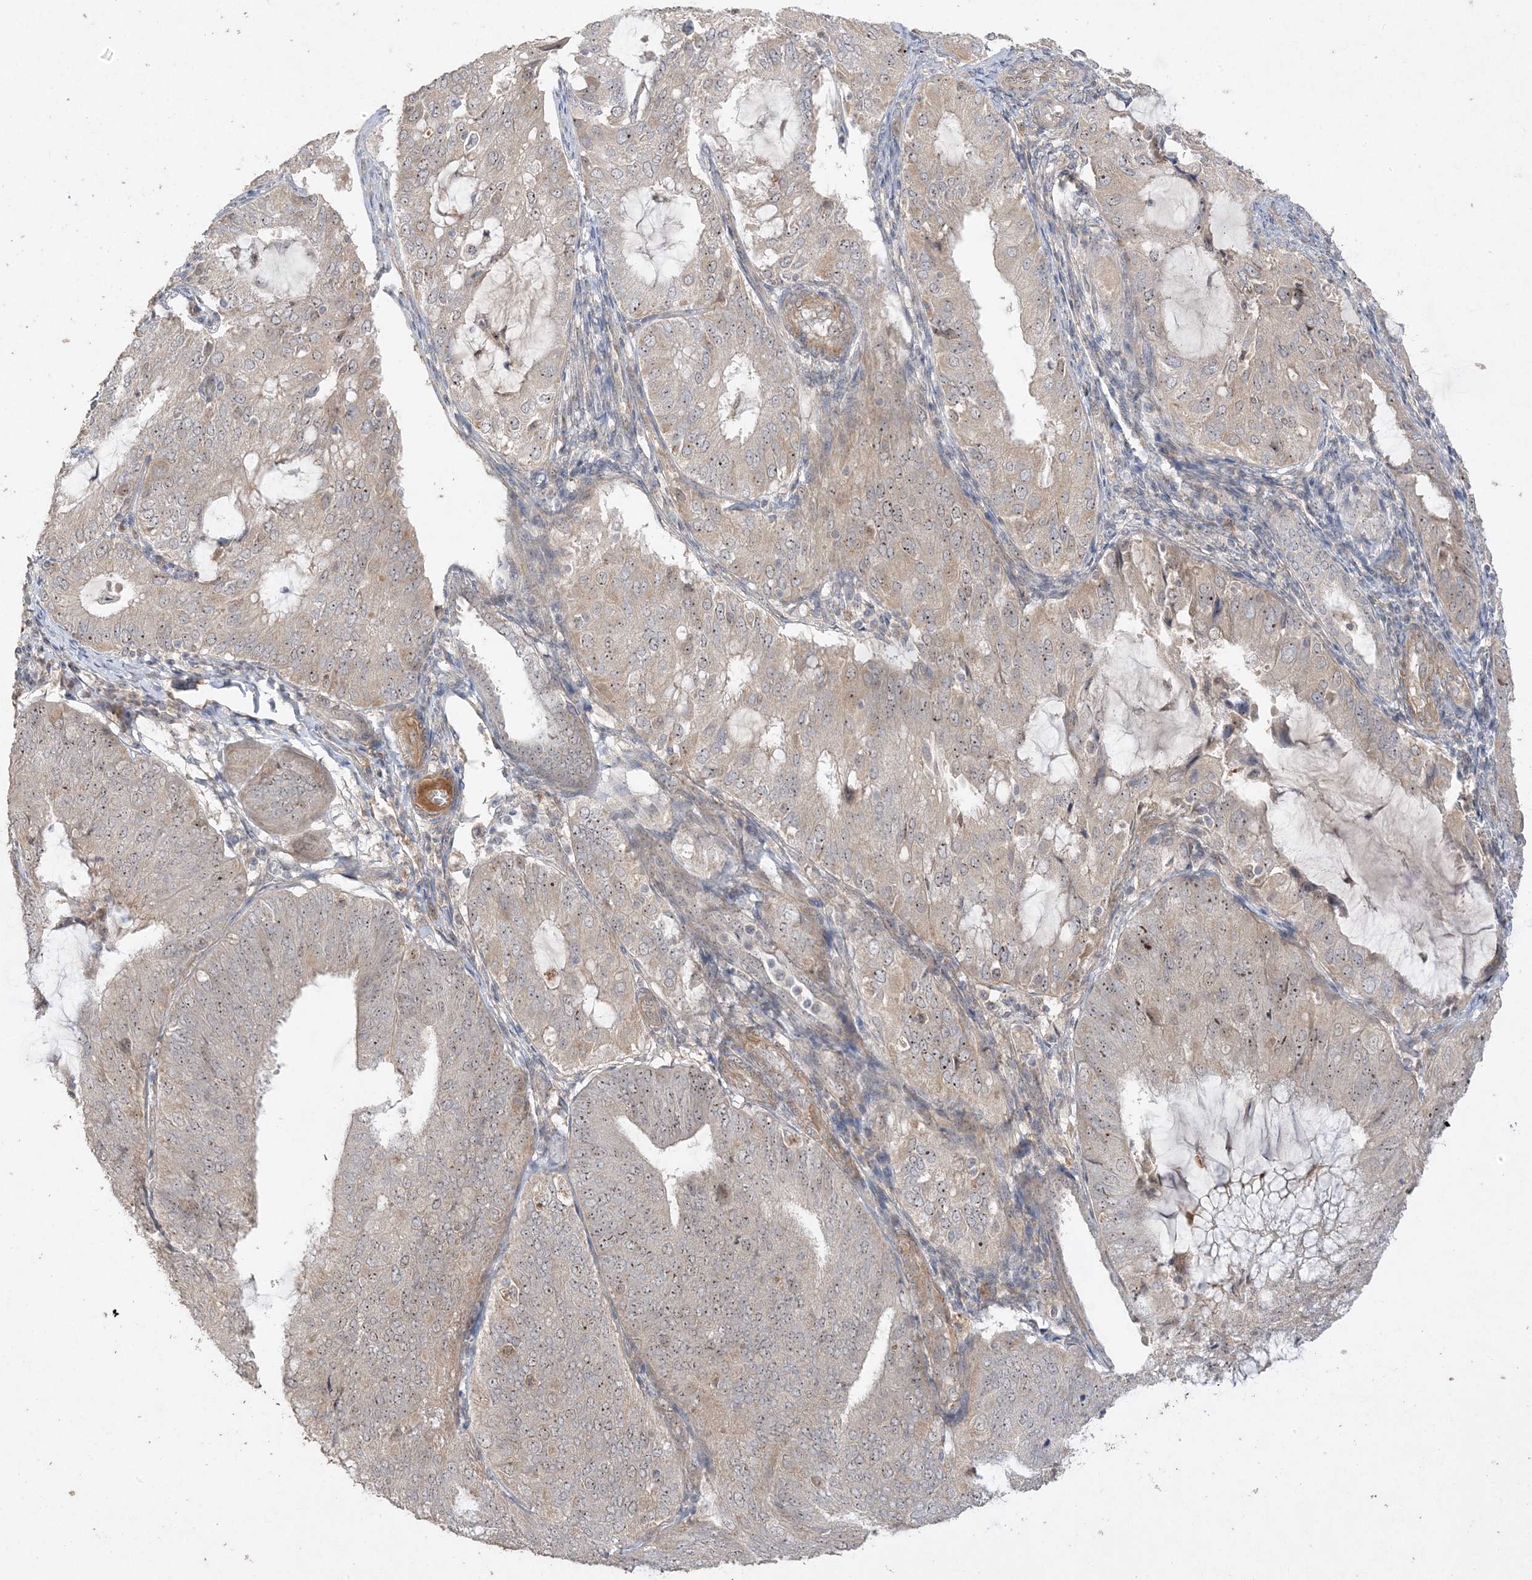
{"staining": {"intensity": "weak", "quantity": "25%-75%", "location": "nuclear"}, "tissue": "endometrial cancer", "cell_type": "Tumor cells", "image_type": "cancer", "snomed": [{"axis": "morphology", "description": "Adenocarcinoma, NOS"}, {"axis": "topography", "description": "Endometrium"}], "caption": "High-magnification brightfield microscopy of adenocarcinoma (endometrial) stained with DAB (brown) and counterstained with hematoxylin (blue). tumor cells exhibit weak nuclear positivity is present in about25%-75% of cells. Nuclei are stained in blue.", "gene": "DDX18", "patient": {"sex": "female", "age": 81}}